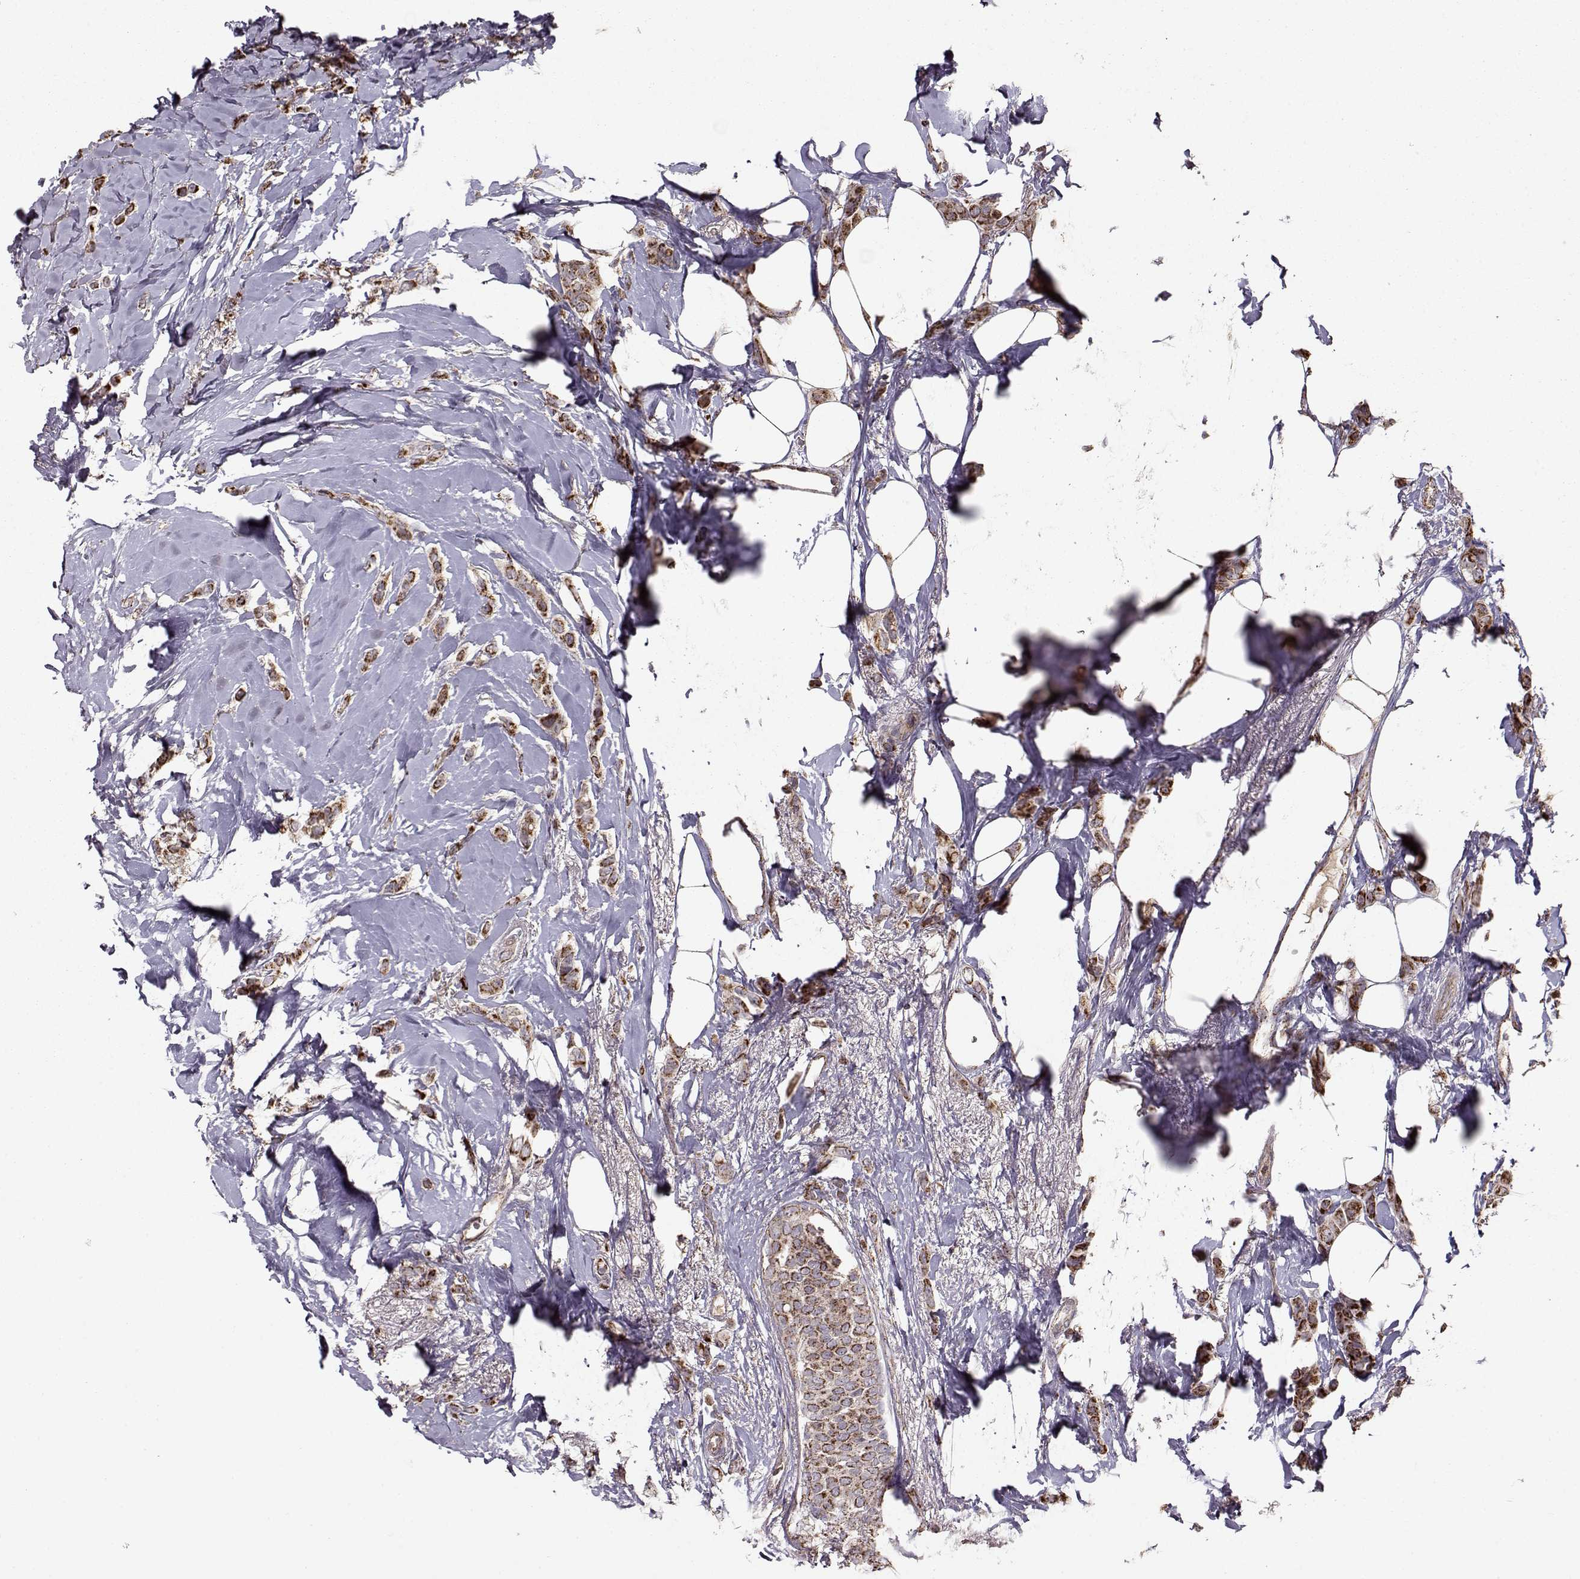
{"staining": {"intensity": "strong", "quantity": ">75%", "location": "cytoplasmic/membranous"}, "tissue": "breast cancer", "cell_type": "Tumor cells", "image_type": "cancer", "snomed": [{"axis": "morphology", "description": "Lobular carcinoma"}, {"axis": "topography", "description": "Breast"}], "caption": "Strong cytoplasmic/membranous protein staining is seen in approximately >75% of tumor cells in breast lobular carcinoma. The staining is performed using DAB (3,3'-diaminobenzidine) brown chromogen to label protein expression. The nuclei are counter-stained blue using hematoxylin.", "gene": "CMTM3", "patient": {"sex": "female", "age": 66}}